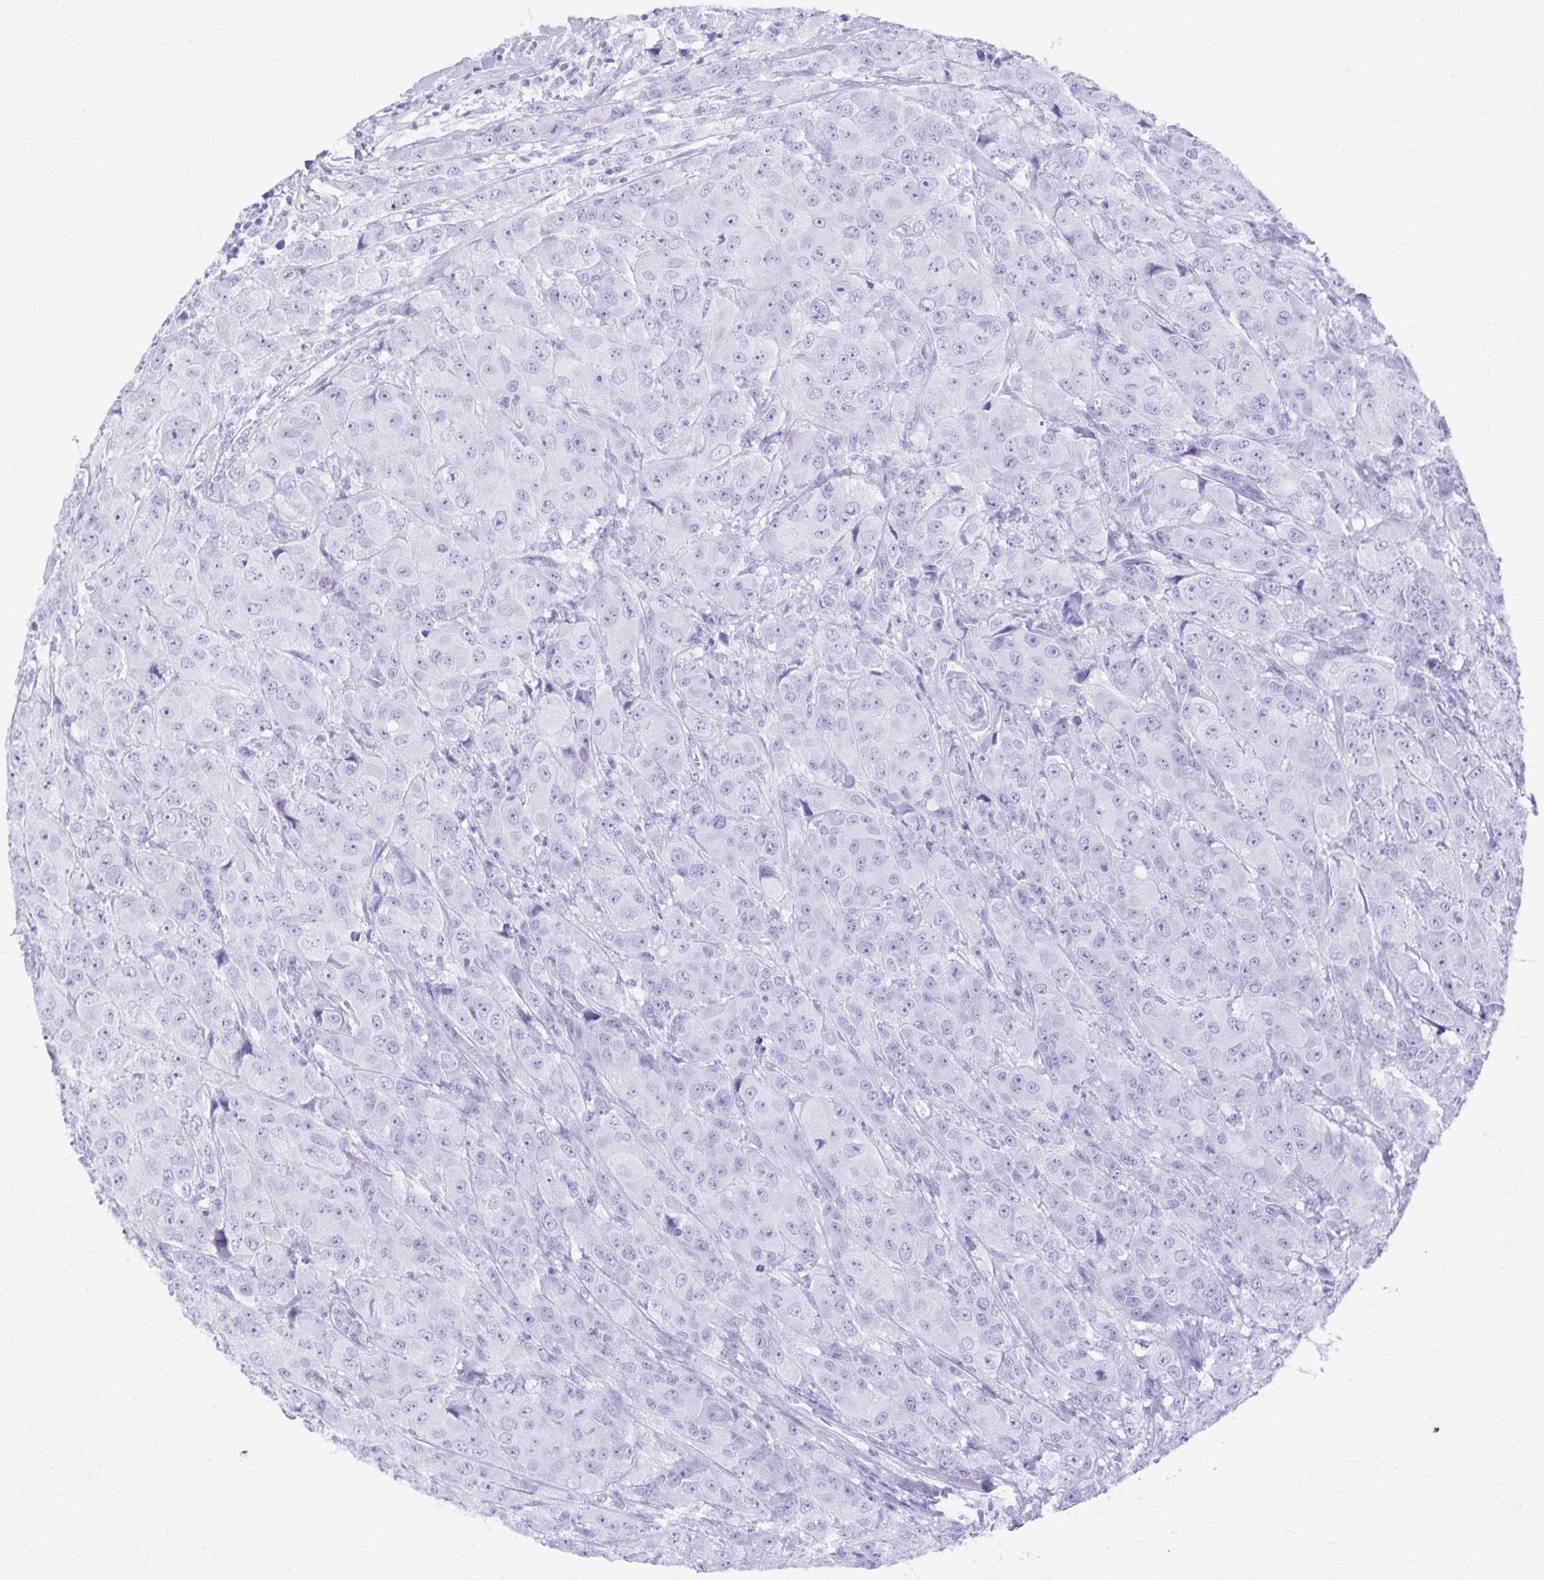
{"staining": {"intensity": "negative", "quantity": "none", "location": "none"}, "tissue": "breast cancer", "cell_type": "Tumor cells", "image_type": "cancer", "snomed": [{"axis": "morphology", "description": "Normal tissue, NOS"}, {"axis": "morphology", "description": "Duct carcinoma"}, {"axis": "topography", "description": "Breast"}], "caption": "A high-resolution histopathology image shows immunohistochemistry (IHC) staining of invasive ductal carcinoma (breast), which exhibits no significant positivity in tumor cells.", "gene": "DEFA5", "patient": {"sex": "female", "age": 43}}